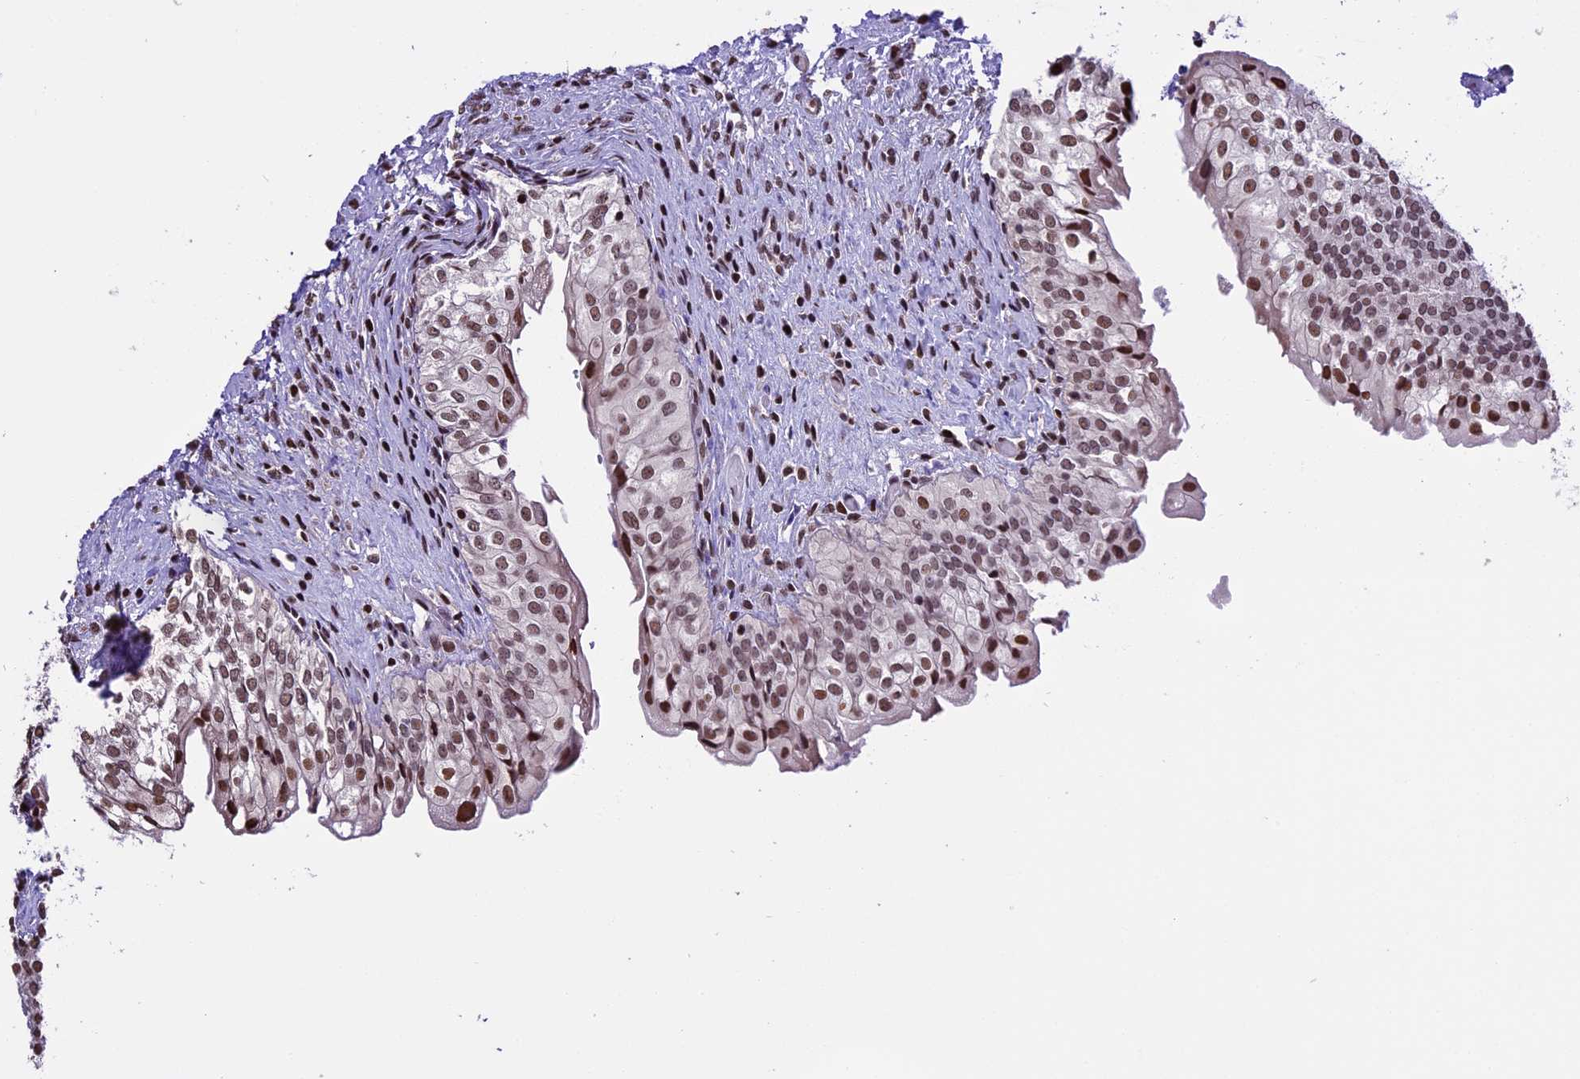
{"staining": {"intensity": "strong", "quantity": ">75%", "location": "nuclear"}, "tissue": "urinary bladder", "cell_type": "Urothelial cells", "image_type": "normal", "snomed": [{"axis": "morphology", "description": "Normal tissue, NOS"}, {"axis": "topography", "description": "Urinary bladder"}], "caption": "Immunohistochemistry staining of normal urinary bladder, which reveals high levels of strong nuclear positivity in approximately >75% of urothelial cells indicating strong nuclear protein staining. The staining was performed using DAB (3,3'-diaminobenzidine) (brown) for protein detection and nuclei were counterstained in hematoxylin (blue).", "gene": "POLR3E", "patient": {"sex": "male", "age": 55}}